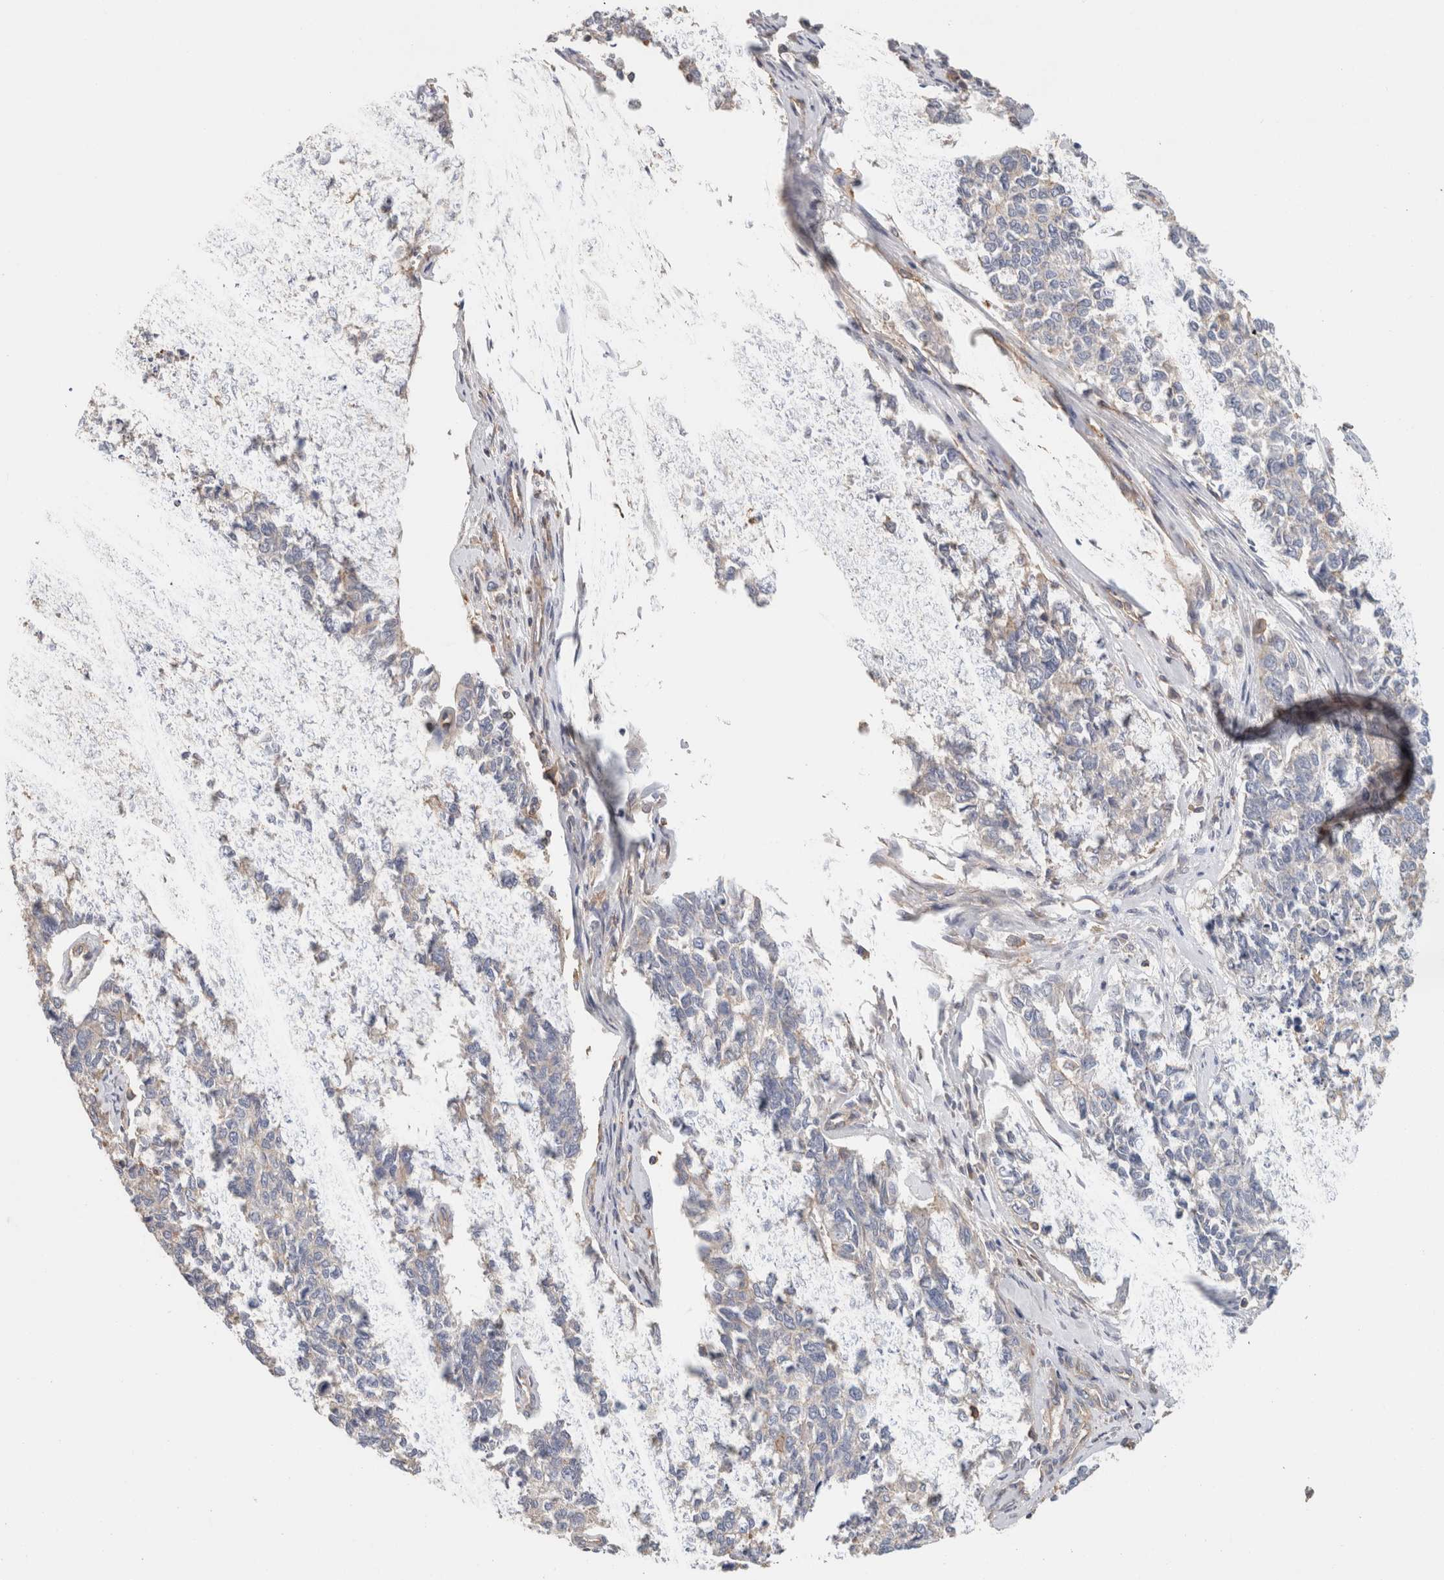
{"staining": {"intensity": "weak", "quantity": "<25%", "location": "cytoplasmic/membranous"}, "tissue": "cervical cancer", "cell_type": "Tumor cells", "image_type": "cancer", "snomed": [{"axis": "morphology", "description": "Squamous cell carcinoma, NOS"}, {"axis": "topography", "description": "Cervix"}], "caption": "This is an immunohistochemistry image of cervical cancer (squamous cell carcinoma). There is no positivity in tumor cells.", "gene": "CFAP418", "patient": {"sex": "female", "age": 63}}